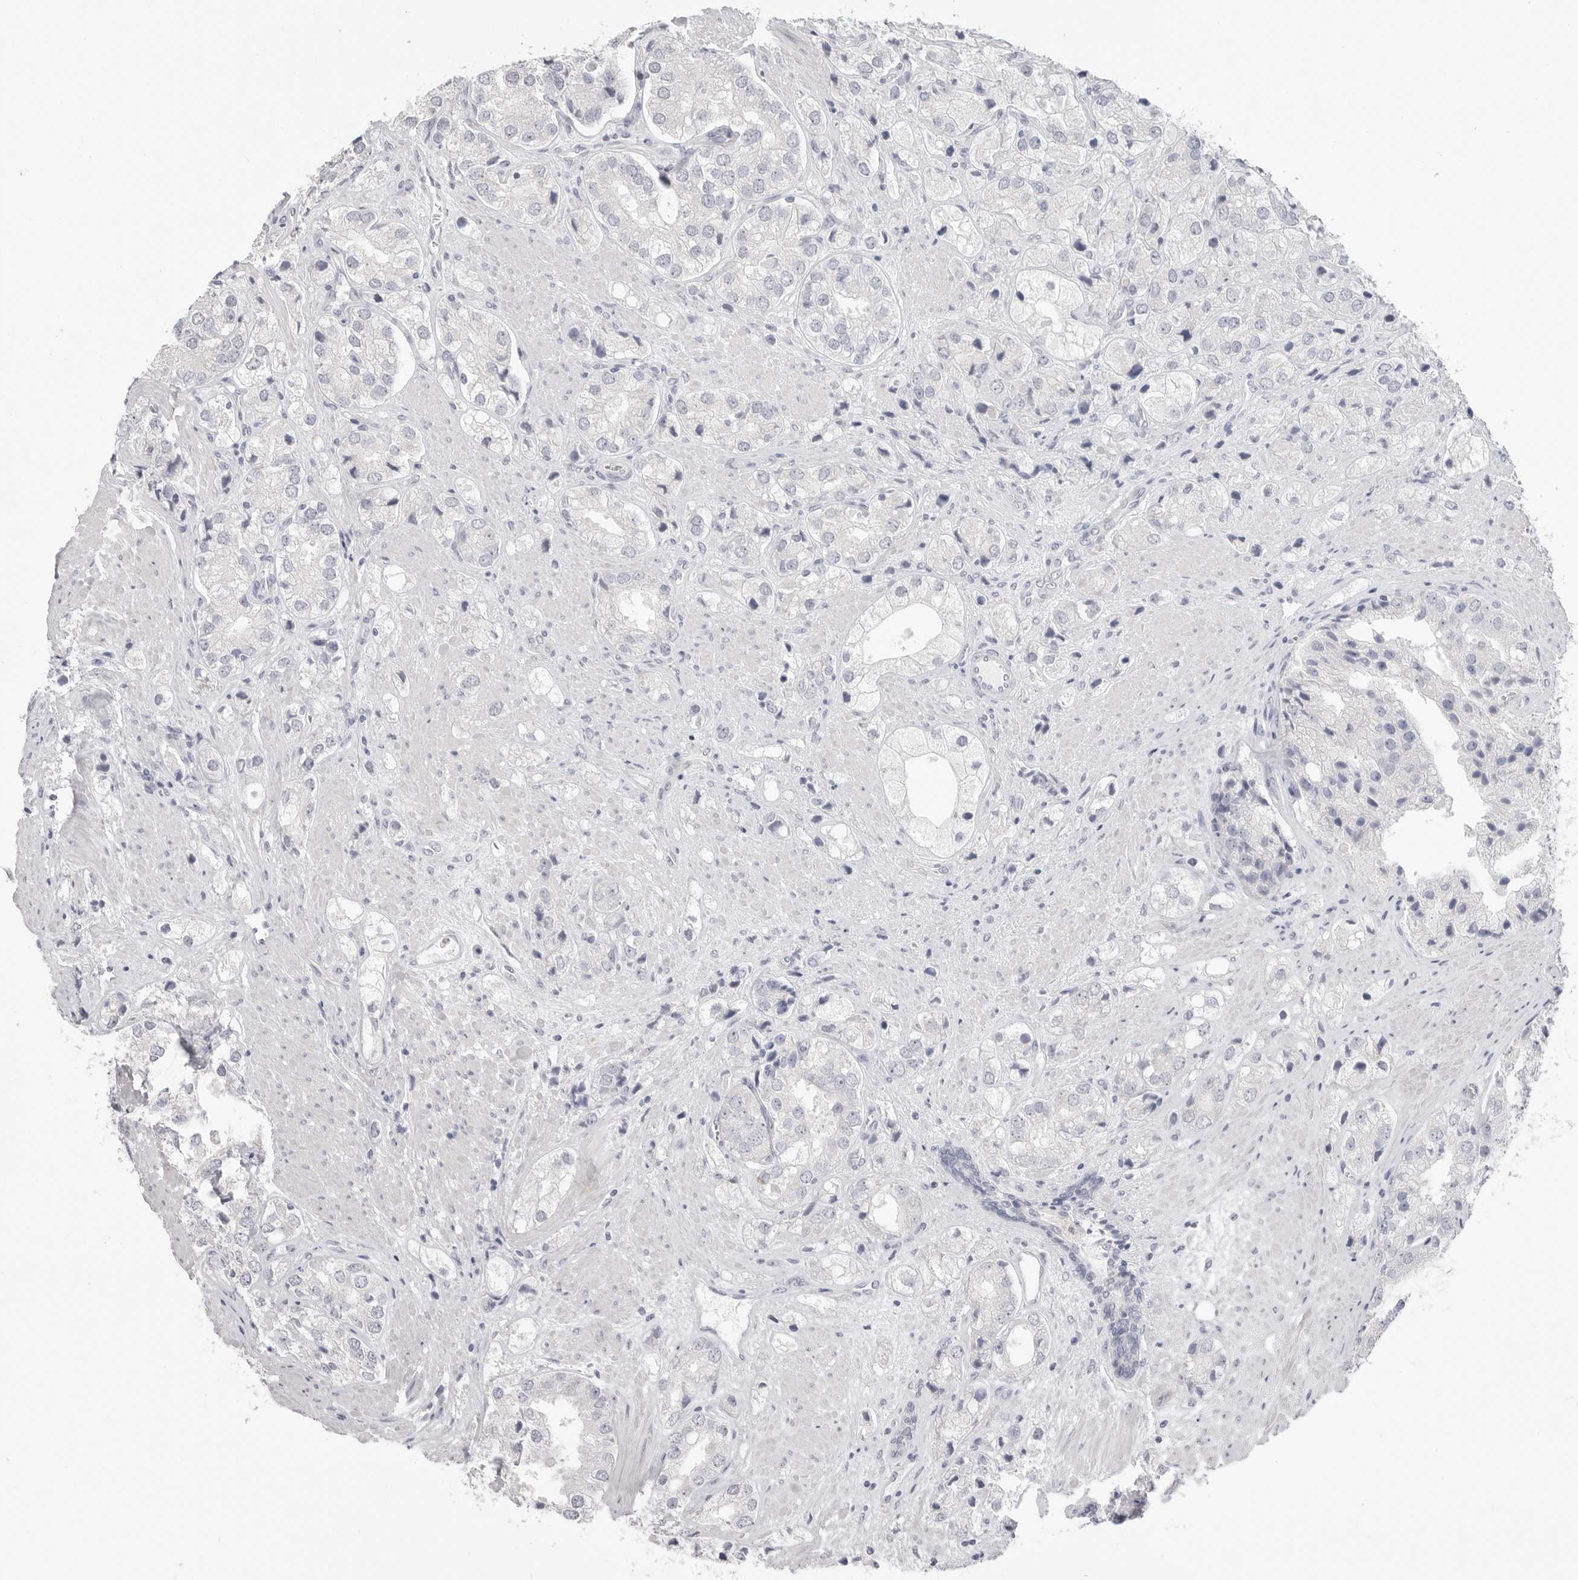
{"staining": {"intensity": "negative", "quantity": "none", "location": "none"}, "tissue": "prostate cancer", "cell_type": "Tumor cells", "image_type": "cancer", "snomed": [{"axis": "morphology", "description": "Adenocarcinoma, High grade"}, {"axis": "topography", "description": "Prostate"}], "caption": "Tumor cells show no significant protein expression in prostate high-grade adenocarcinoma. (Brightfield microscopy of DAB (3,3'-diaminobenzidine) immunohistochemistry at high magnification).", "gene": "XIRP1", "patient": {"sex": "male", "age": 50}}